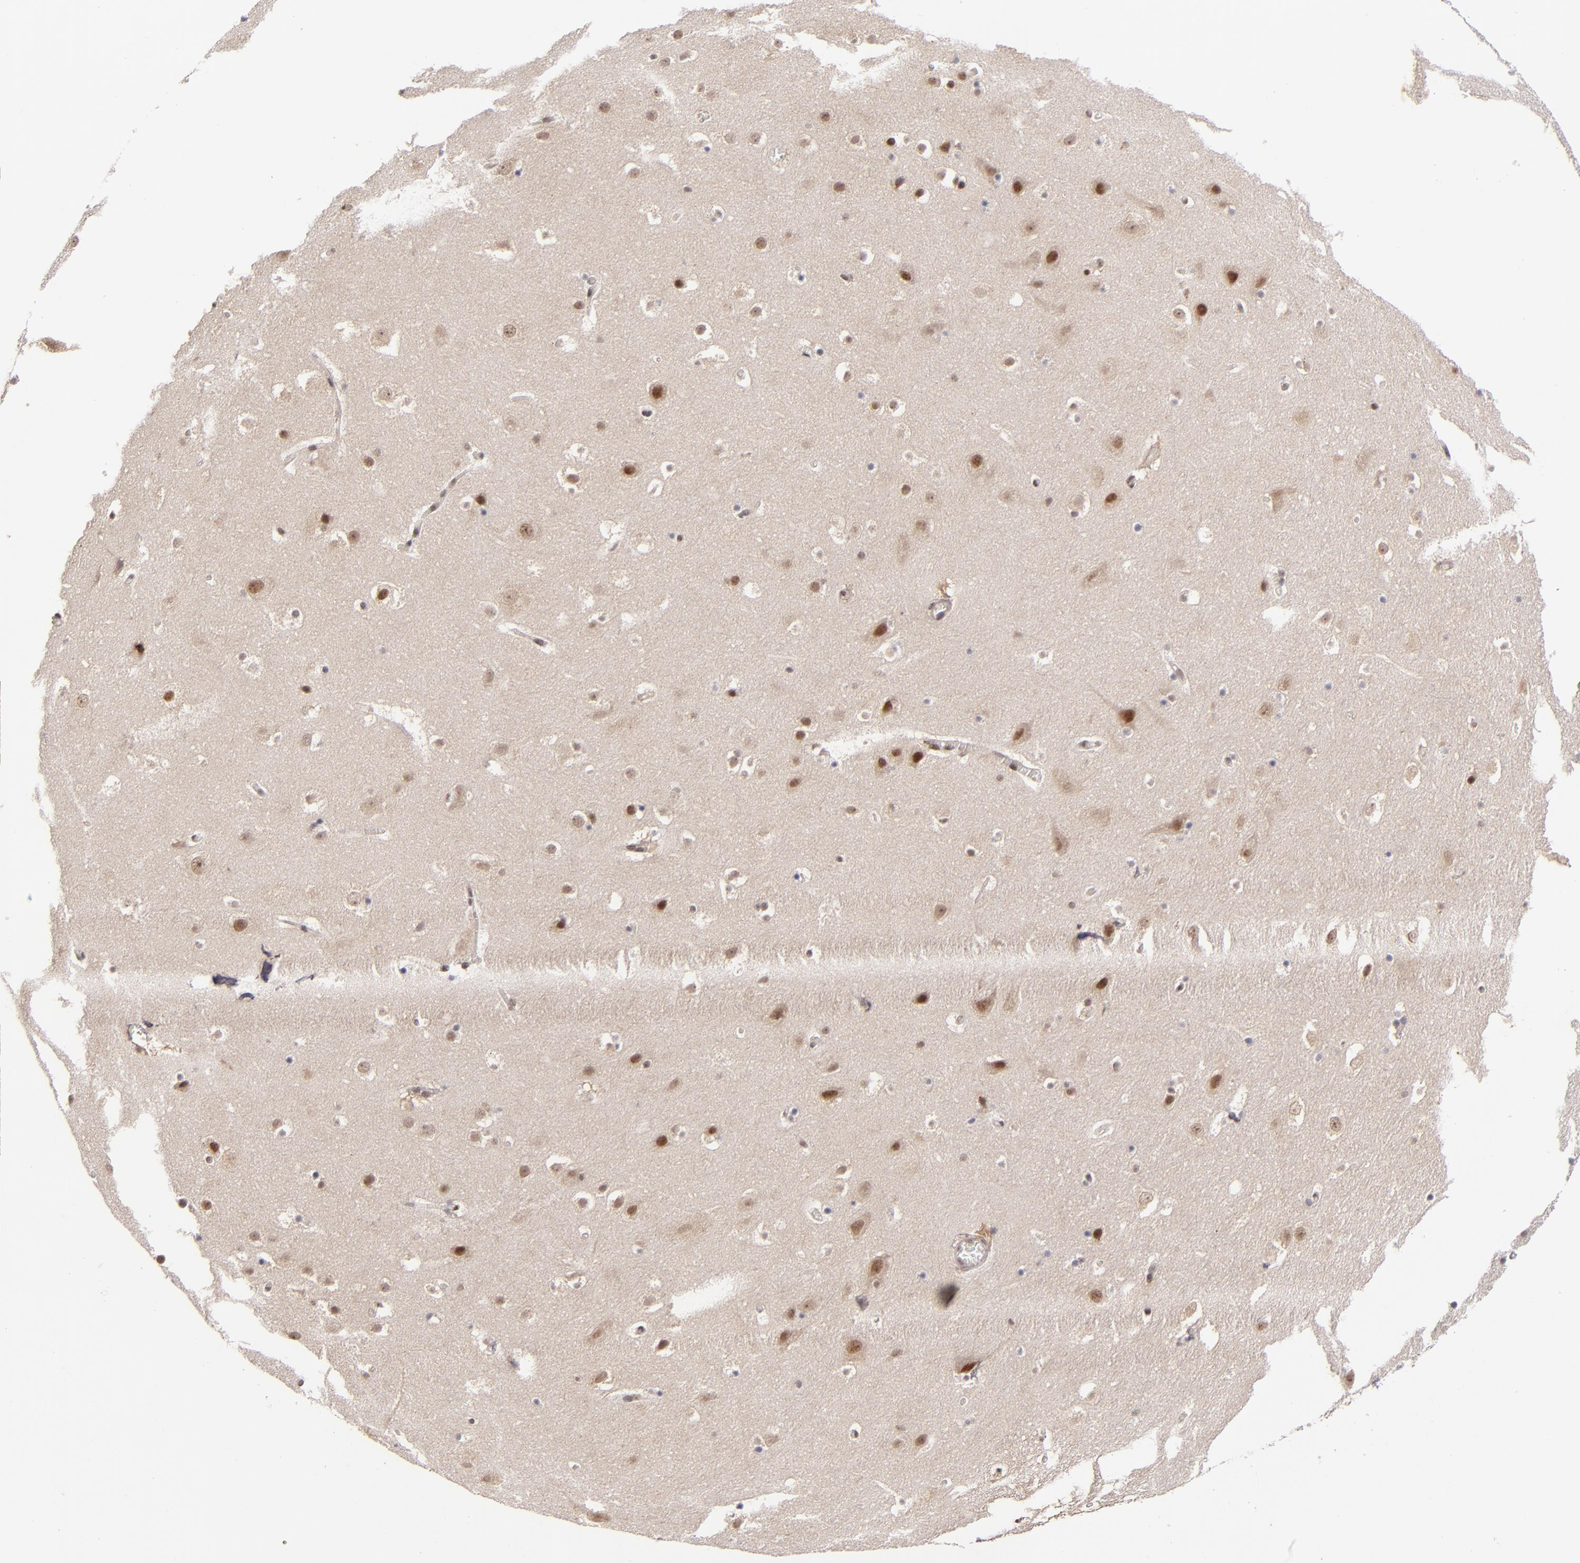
{"staining": {"intensity": "weak", "quantity": "<25%", "location": "cytoplasmic/membranous"}, "tissue": "hippocampus", "cell_type": "Glial cells", "image_type": "normal", "snomed": [{"axis": "morphology", "description": "Normal tissue, NOS"}, {"axis": "topography", "description": "Hippocampus"}], "caption": "Immunohistochemical staining of unremarkable human hippocampus exhibits no significant positivity in glial cells.", "gene": "PCNX4", "patient": {"sex": "male", "age": 45}}